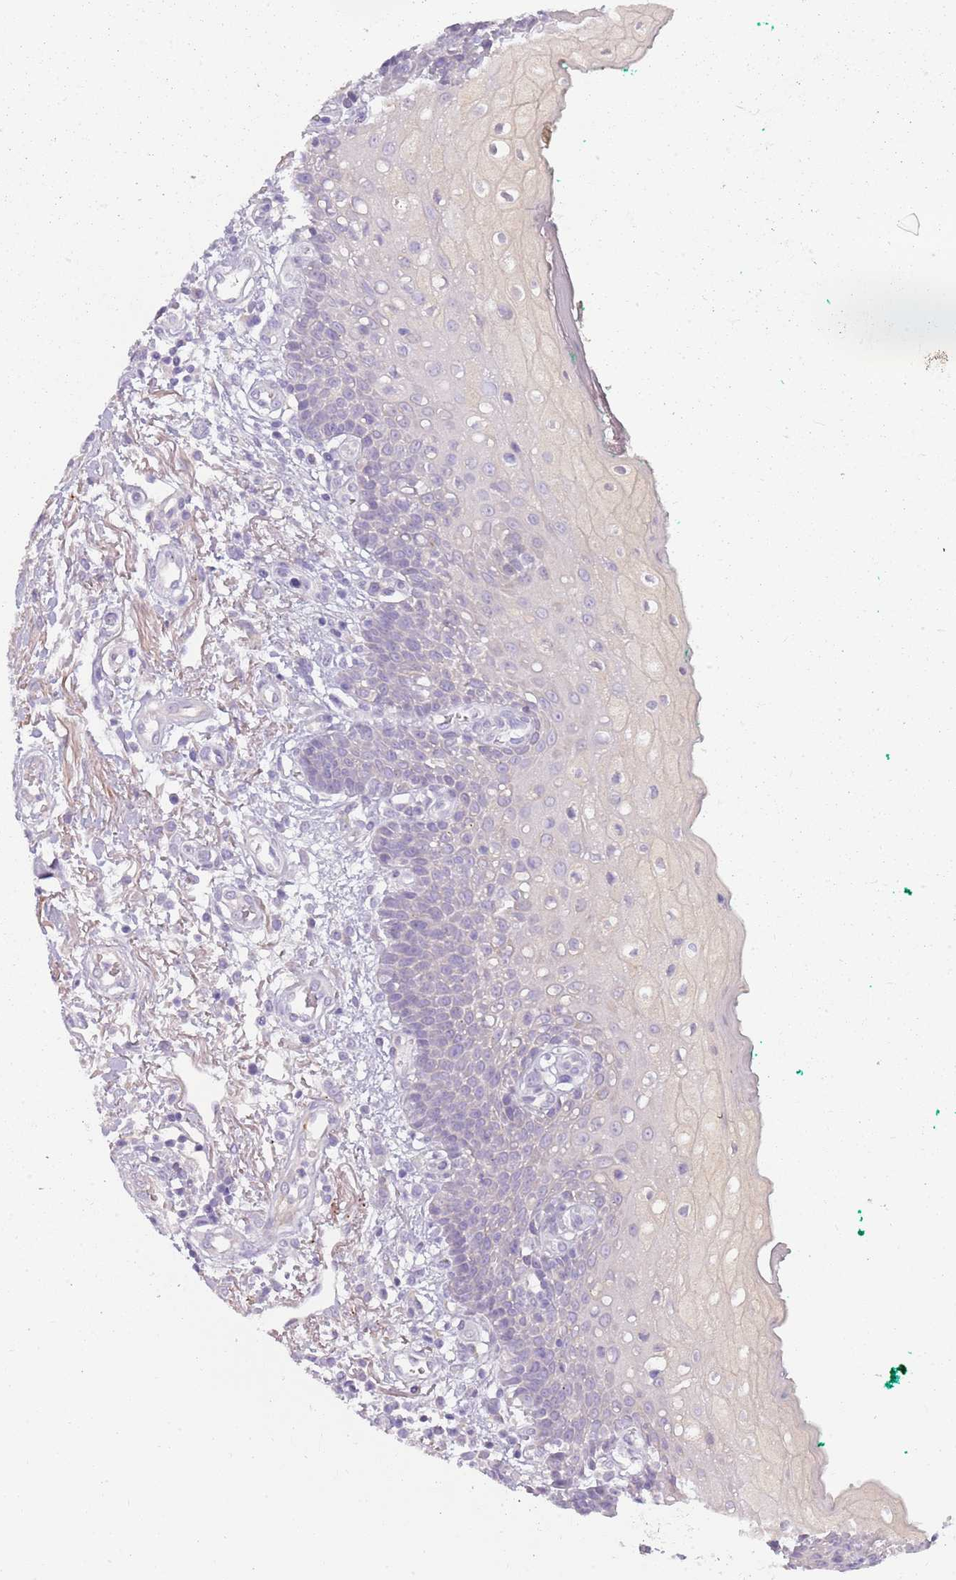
{"staining": {"intensity": "weak", "quantity": "<25%", "location": "cytoplasmic/membranous"}, "tissue": "oral mucosa", "cell_type": "Squamous epithelial cells", "image_type": "normal", "snomed": [{"axis": "morphology", "description": "Normal tissue, NOS"}, {"axis": "morphology", "description": "Squamous cell carcinoma, NOS"}, {"axis": "topography", "description": "Oral tissue"}, {"axis": "topography", "description": "Tounge, NOS"}, {"axis": "topography", "description": "Head-Neck"}], "caption": "Squamous epithelial cells are negative for brown protein staining in benign oral mucosa.", "gene": "TNFRSF6B", "patient": {"sex": "male", "age": 79}}